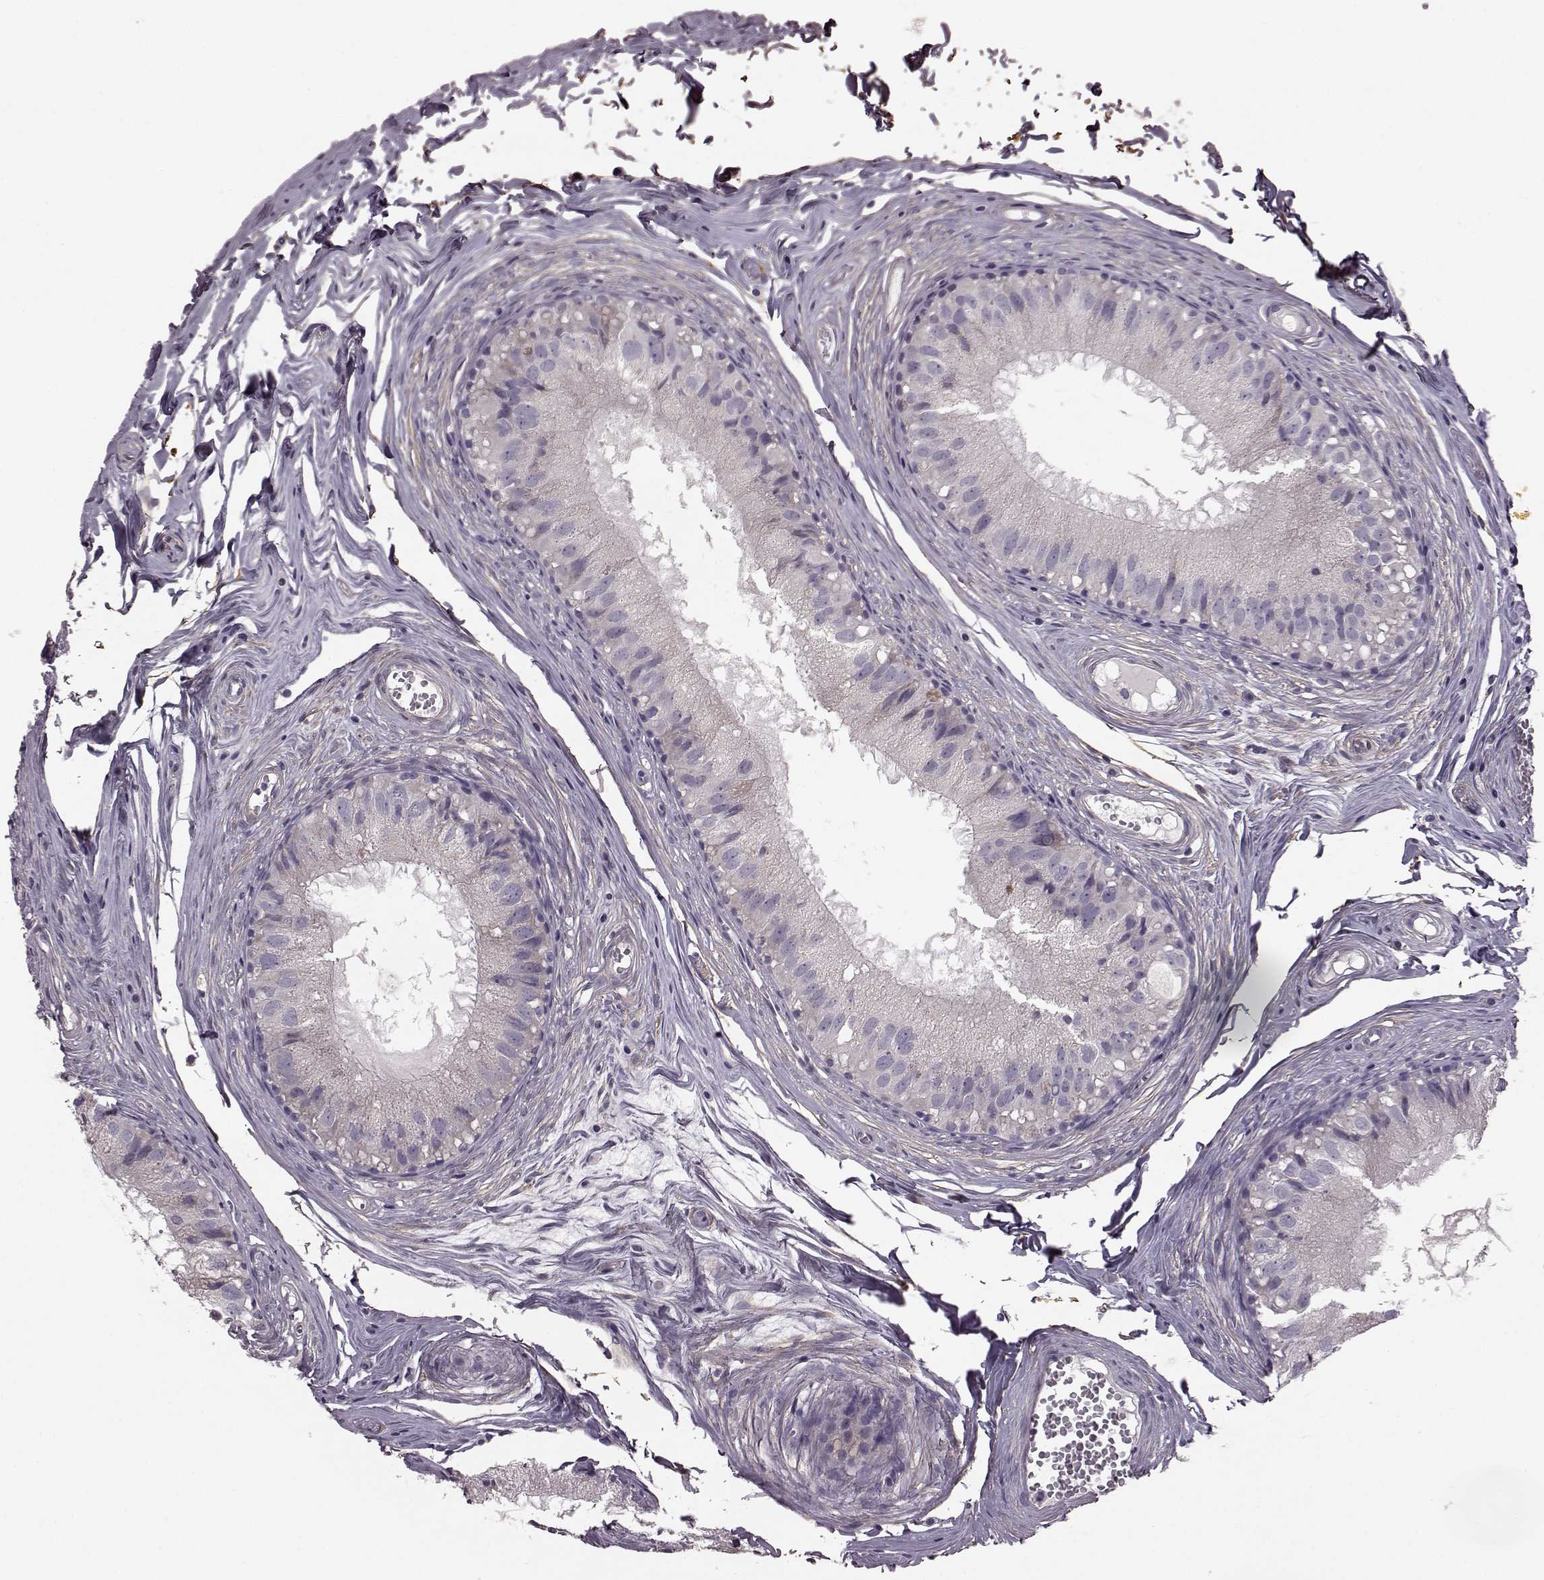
{"staining": {"intensity": "negative", "quantity": "none", "location": "none"}, "tissue": "epididymis", "cell_type": "Glandular cells", "image_type": "normal", "snomed": [{"axis": "morphology", "description": "Normal tissue, NOS"}, {"axis": "topography", "description": "Epididymis"}], "caption": "The histopathology image demonstrates no staining of glandular cells in normal epididymis. (Brightfield microscopy of DAB (3,3'-diaminobenzidine) IHC at high magnification).", "gene": "GRK1", "patient": {"sex": "male", "age": 45}}